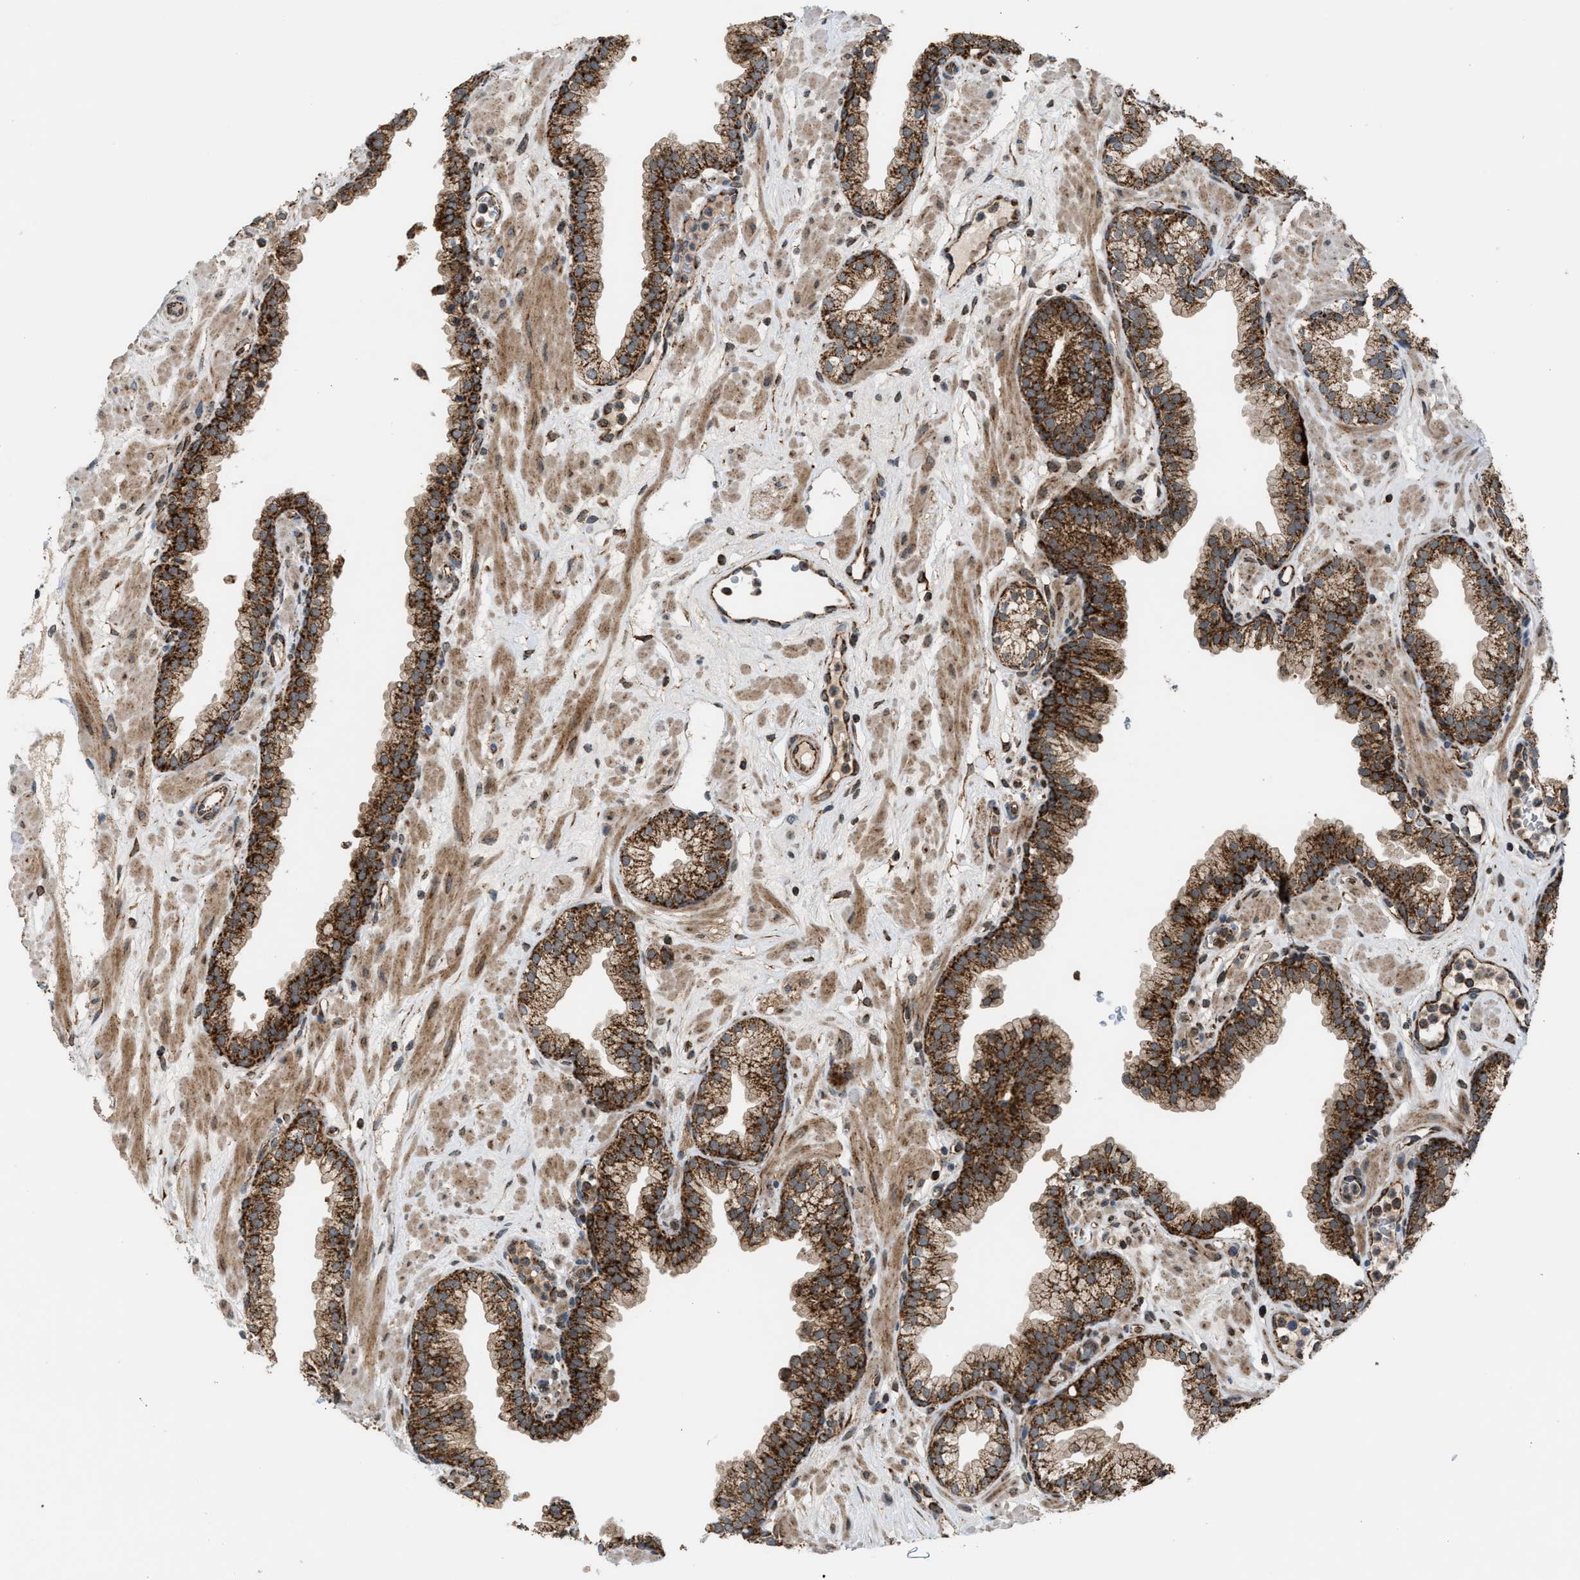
{"staining": {"intensity": "strong", "quantity": ">75%", "location": "cytoplasmic/membranous"}, "tissue": "prostate", "cell_type": "Glandular cells", "image_type": "normal", "snomed": [{"axis": "morphology", "description": "Normal tissue, NOS"}, {"axis": "morphology", "description": "Urothelial carcinoma, Low grade"}, {"axis": "topography", "description": "Urinary bladder"}, {"axis": "topography", "description": "Prostate"}], "caption": "A brown stain labels strong cytoplasmic/membranous positivity of a protein in glandular cells of unremarkable prostate. The staining is performed using DAB brown chromogen to label protein expression. The nuclei are counter-stained blue using hematoxylin.", "gene": "SGSM2", "patient": {"sex": "male", "age": 60}}